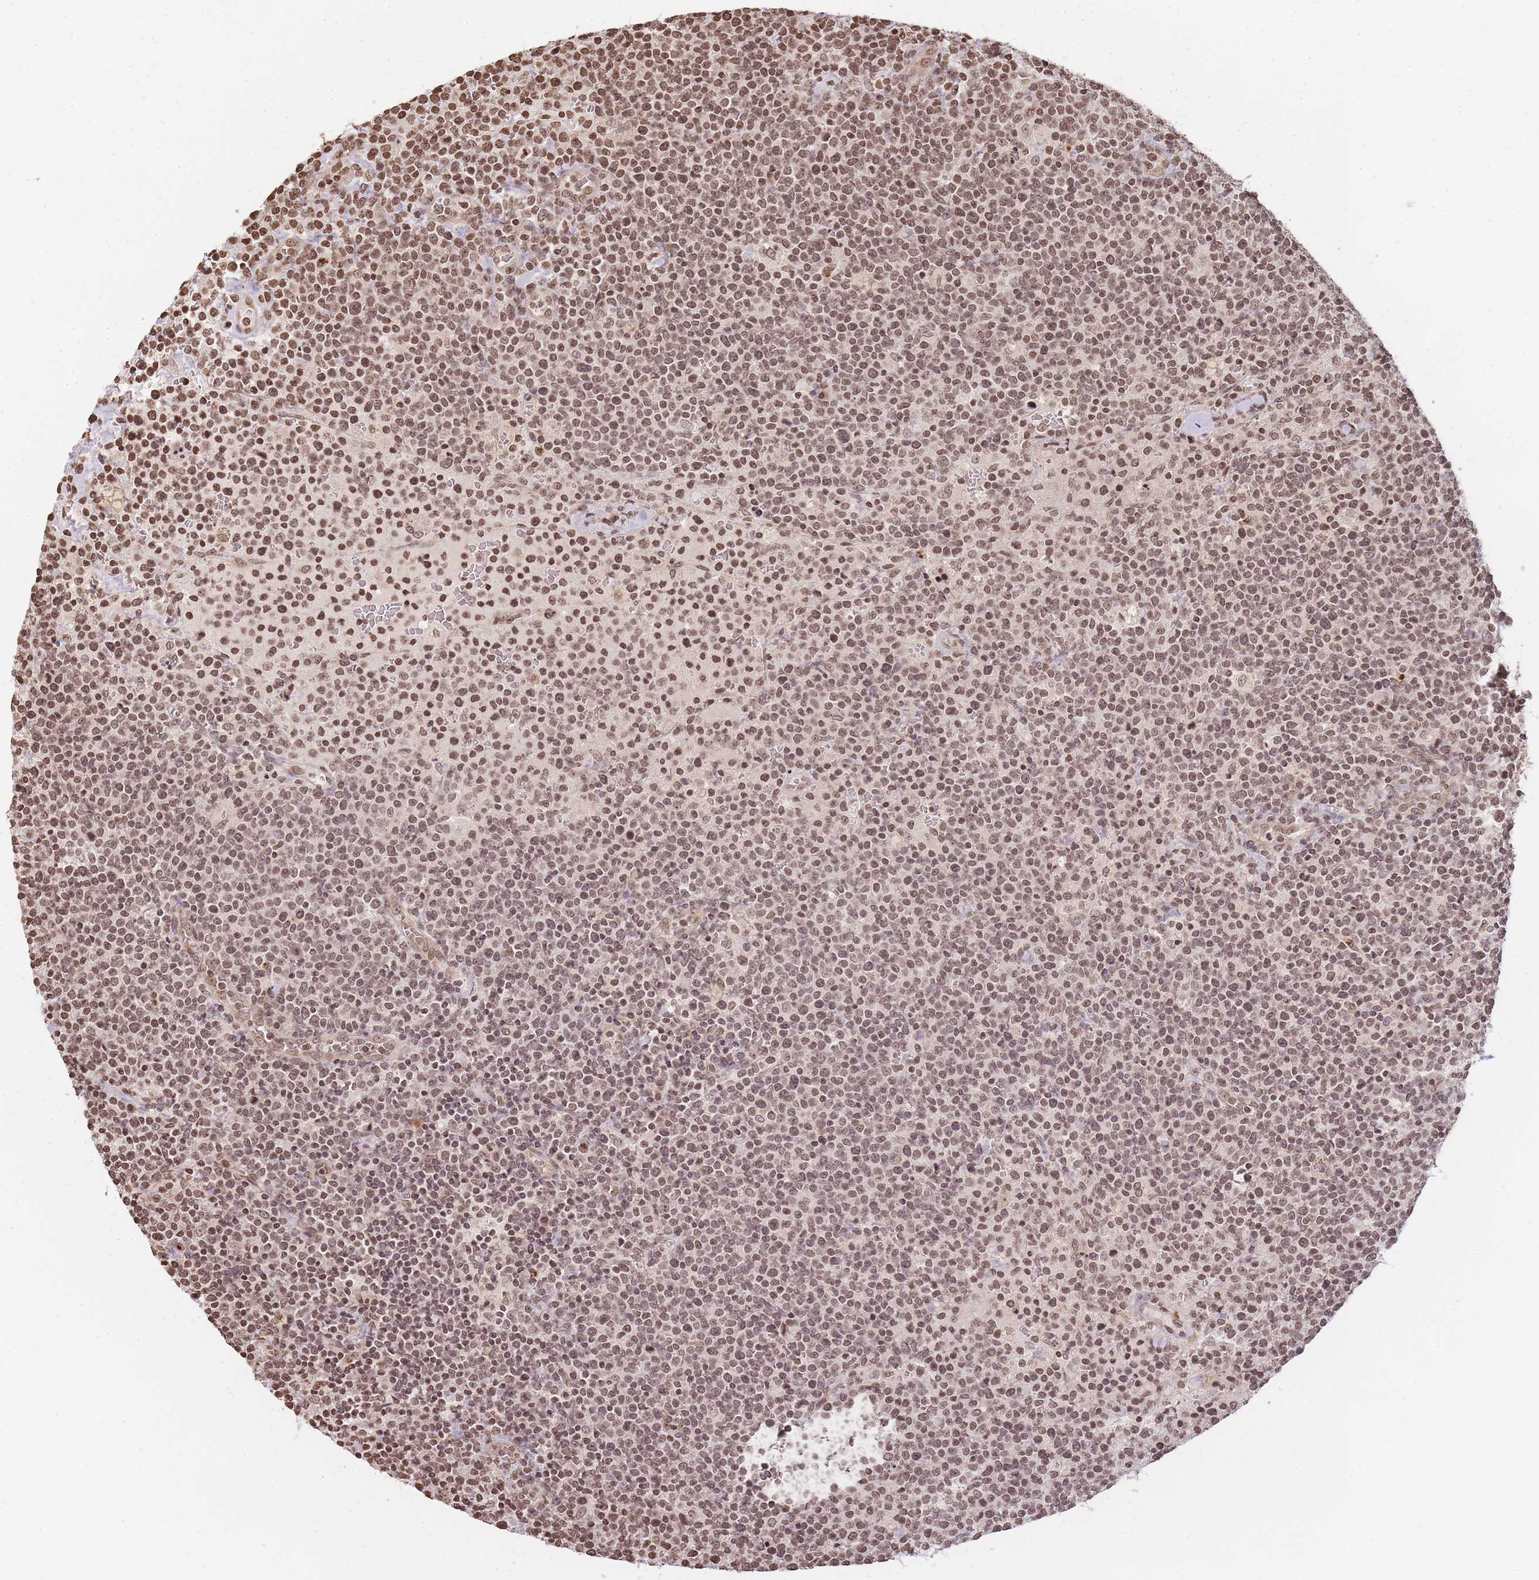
{"staining": {"intensity": "moderate", "quantity": ">75%", "location": "nuclear"}, "tissue": "lymphoma", "cell_type": "Tumor cells", "image_type": "cancer", "snomed": [{"axis": "morphology", "description": "Malignant lymphoma, non-Hodgkin's type, High grade"}, {"axis": "topography", "description": "Lymph node"}], "caption": "Moderate nuclear positivity is seen in about >75% of tumor cells in high-grade malignant lymphoma, non-Hodgkin's type.", "gene": "WWTR1", "patient": {"sex": "male", "age": 61}}